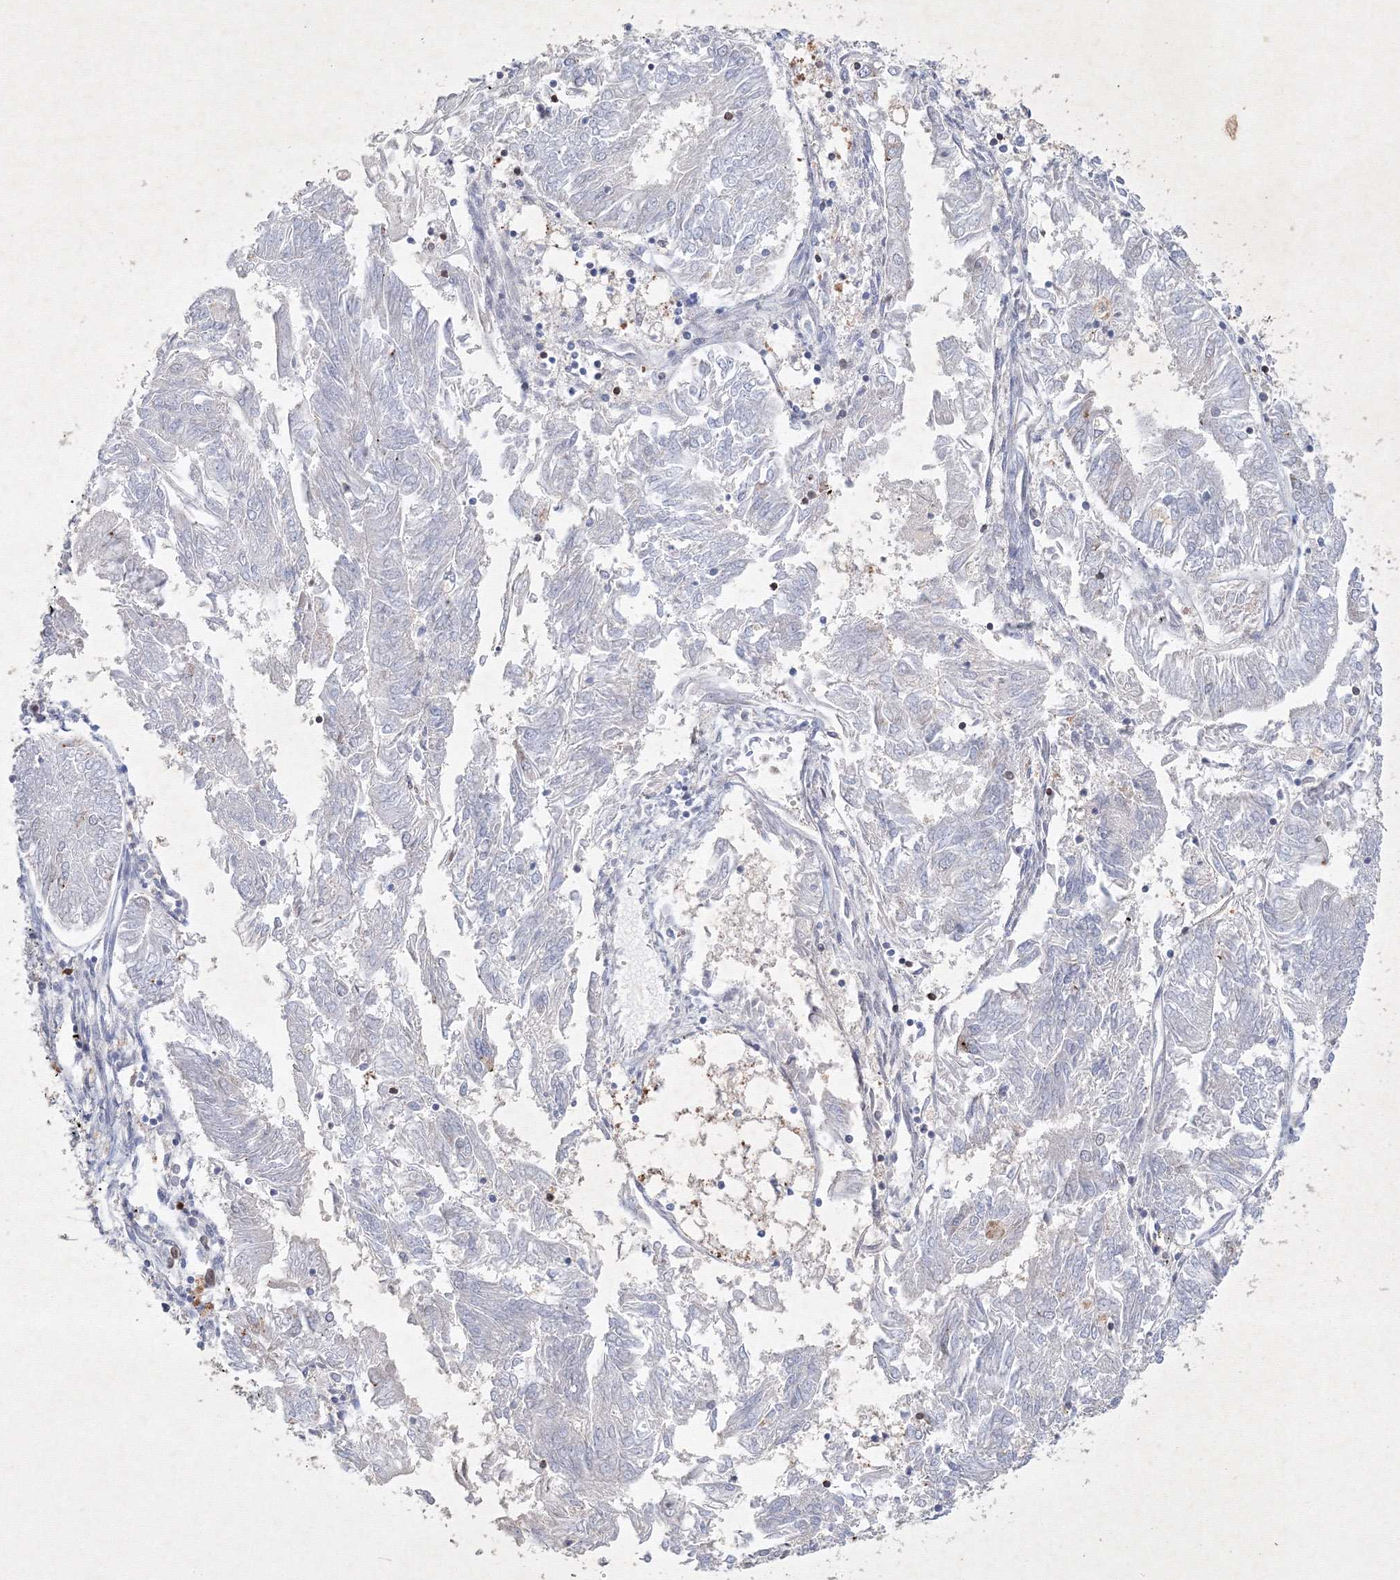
{"staining": {"intensity": "negative", "quantity": "none", "location": "none"}, "tissue": "endometrial cancer", "cell_type": "Tumor cells", "image_type": "cancer", "snomed": [{"axis": "morphology", "description": "Adenocarcinoma, NOS"}, {"axis": "topography", "description": "Endometrium"}], "caption": "IHC image of human adenocarcinoma (endometrial) stained for a protein (brown), which shows no positivity in tumor cells.", "gene": "CXXC4", "patient": {"sex": "female", "age": 58}}